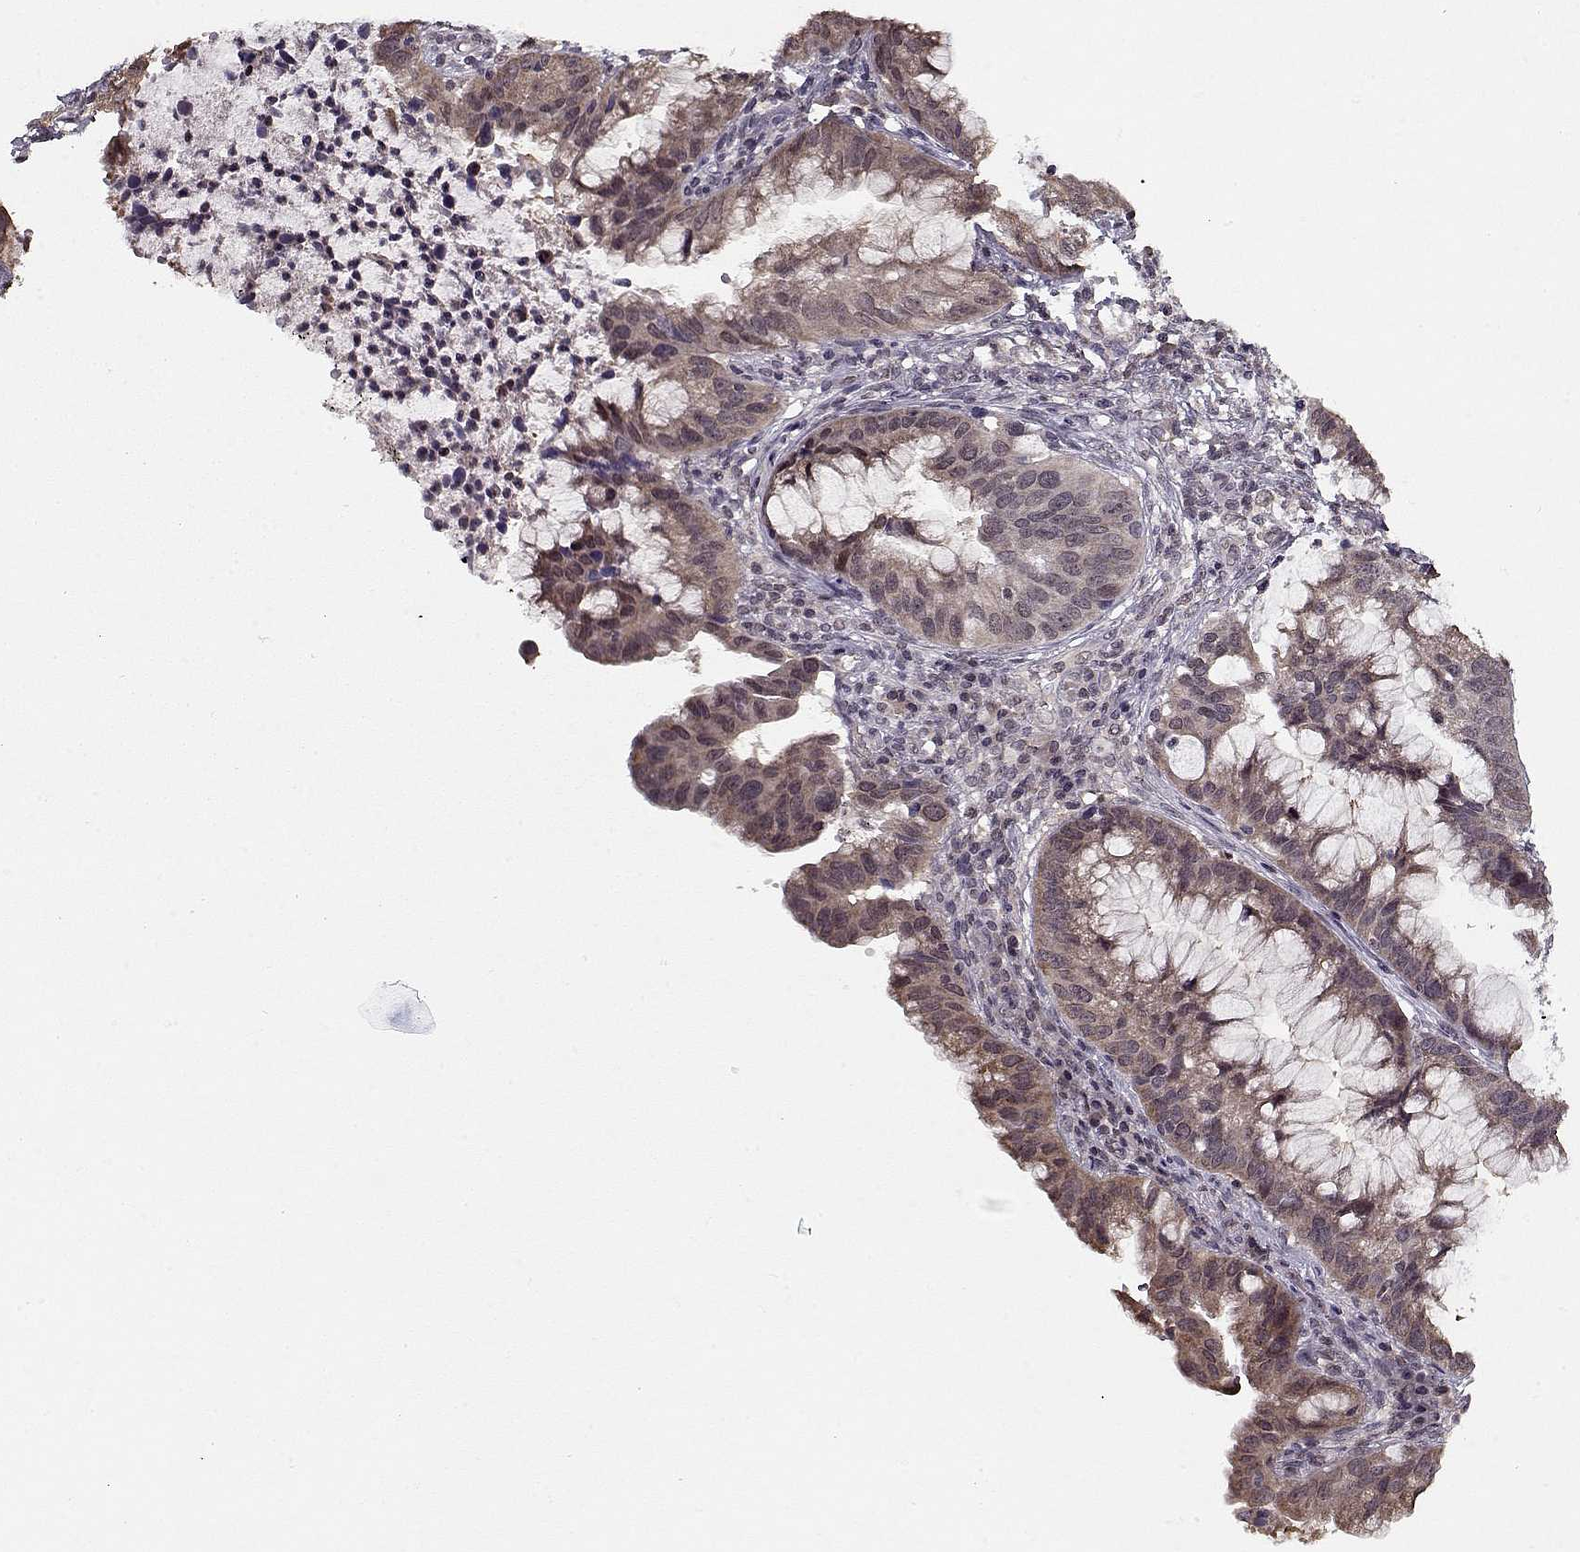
{"staining": {"intensity": "weak", "quantity": ">75%", "location": "cytoplasmic/membranous"}, "tissue": "cervical cancer", "cell_type": "Tumor cells", "image_type": "cancer", "snomed": [{"axis": "morphology", "description": "Adenocarcinoma, NOS"}, {"axis": "topography", "description": "Cervix"}], "caption": "IHC histopathology image of neoplastic tissue: adenocarcinoma (cervical) stained using immunohistochemistry (IHC) reveals low levels of weak protein expression localized specifically in the cytoplasmic/membranous of tumor cells, appearing as a cytoplasmic/membranous brown color.", "gene": "TESPA1", "patient": {"sex": "female", "age": 34}}